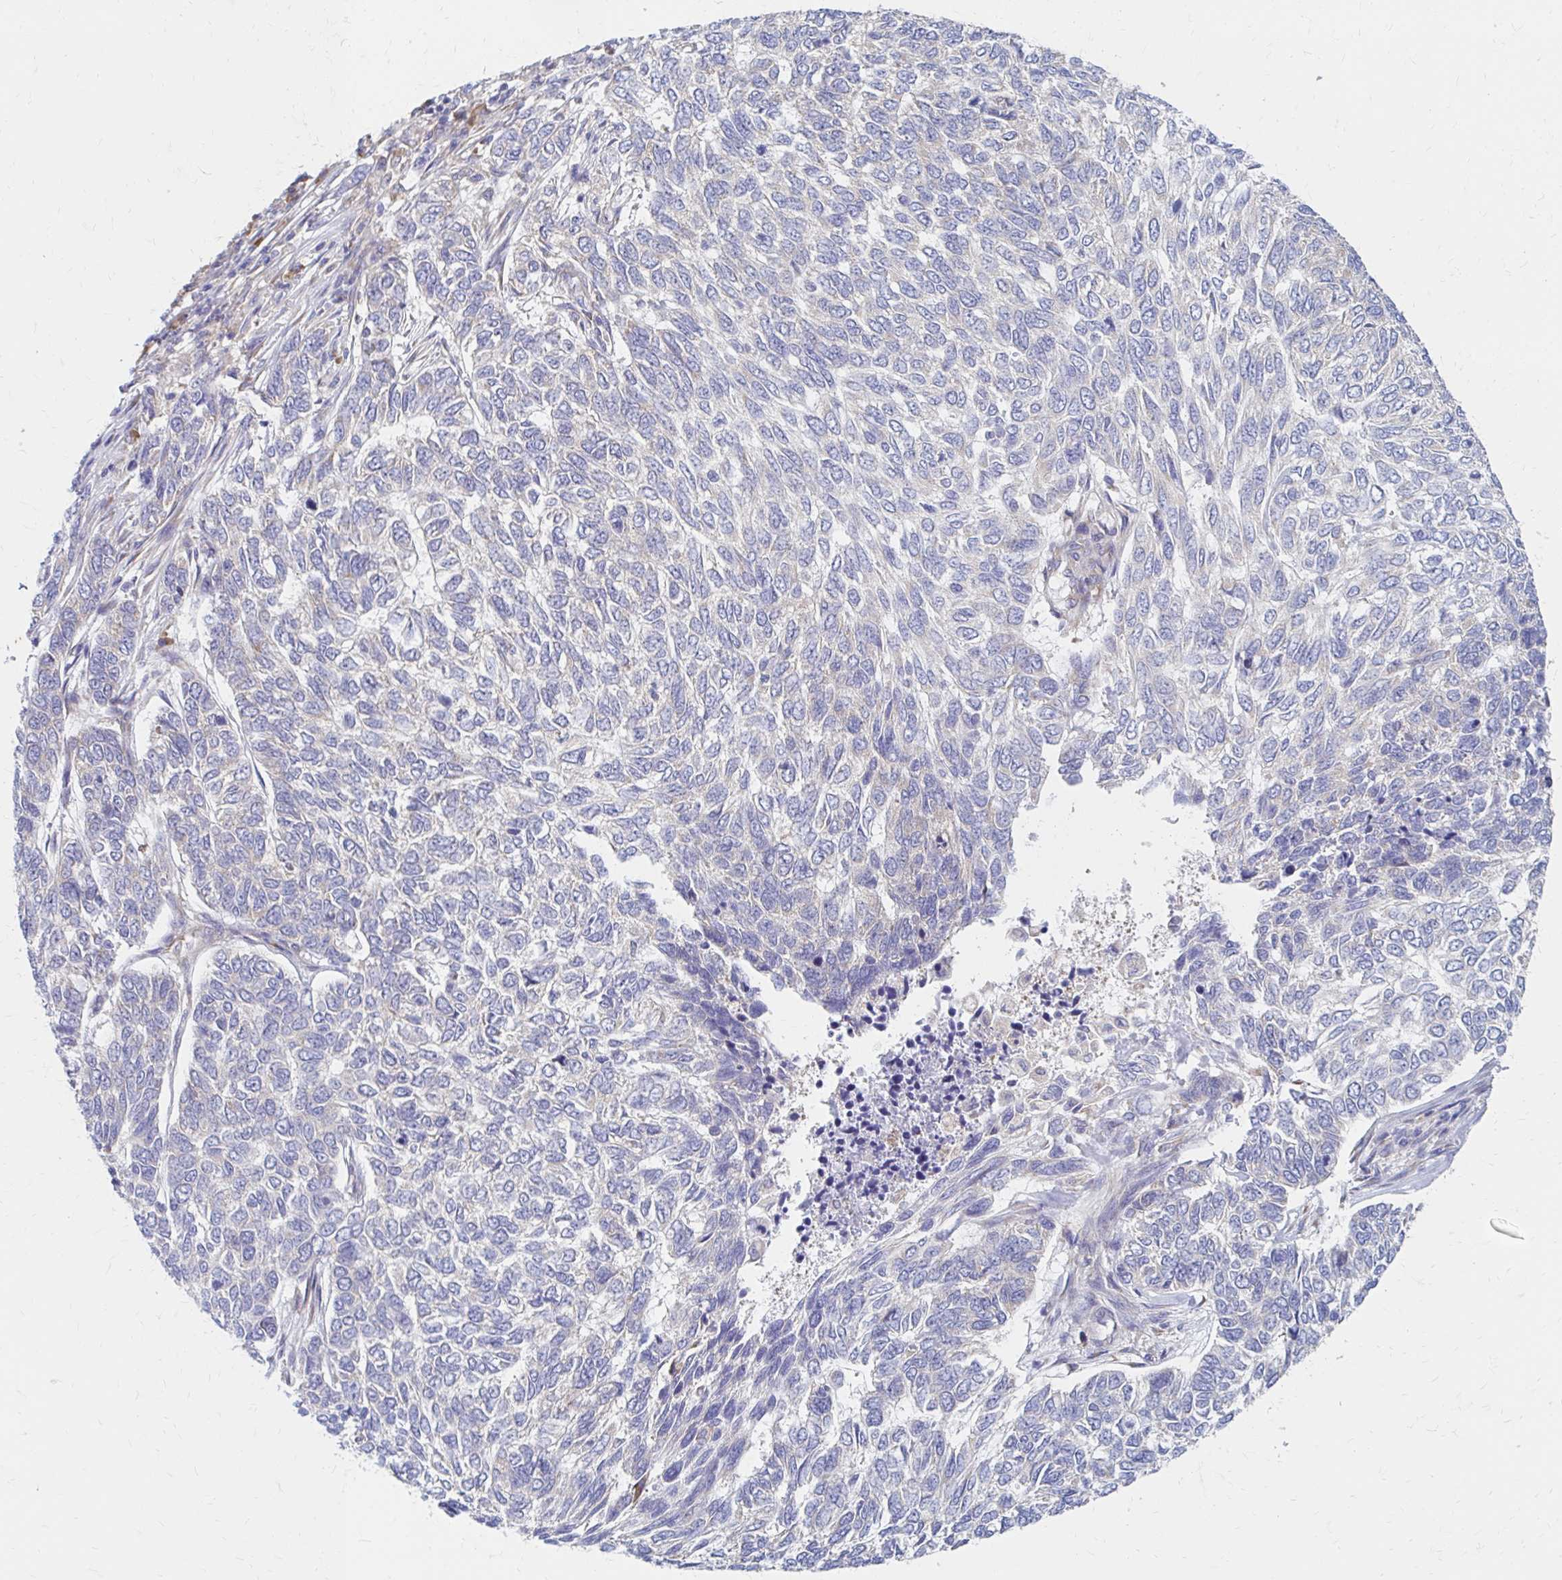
{"staining": {"intensity": "negative", "quantity": "none", "location": "none"}, "tissue": "skin cancer", "cell_type": "Tumor cells", "image_type": "cancer", "snomed": [{"axis": "morphology", "description": "Basal cell carcinoma"}, {"axis": "topography", "description": "Skin"}], "caption": "DAB (3,3'-diaminobenzidine) immunohistochemical staining of human skin cancer (basal cell carcinoma) displays no significant positivity in tumor cells.", "gene": "RPL27A", "patient": {"sex": "female", "age": 65}}